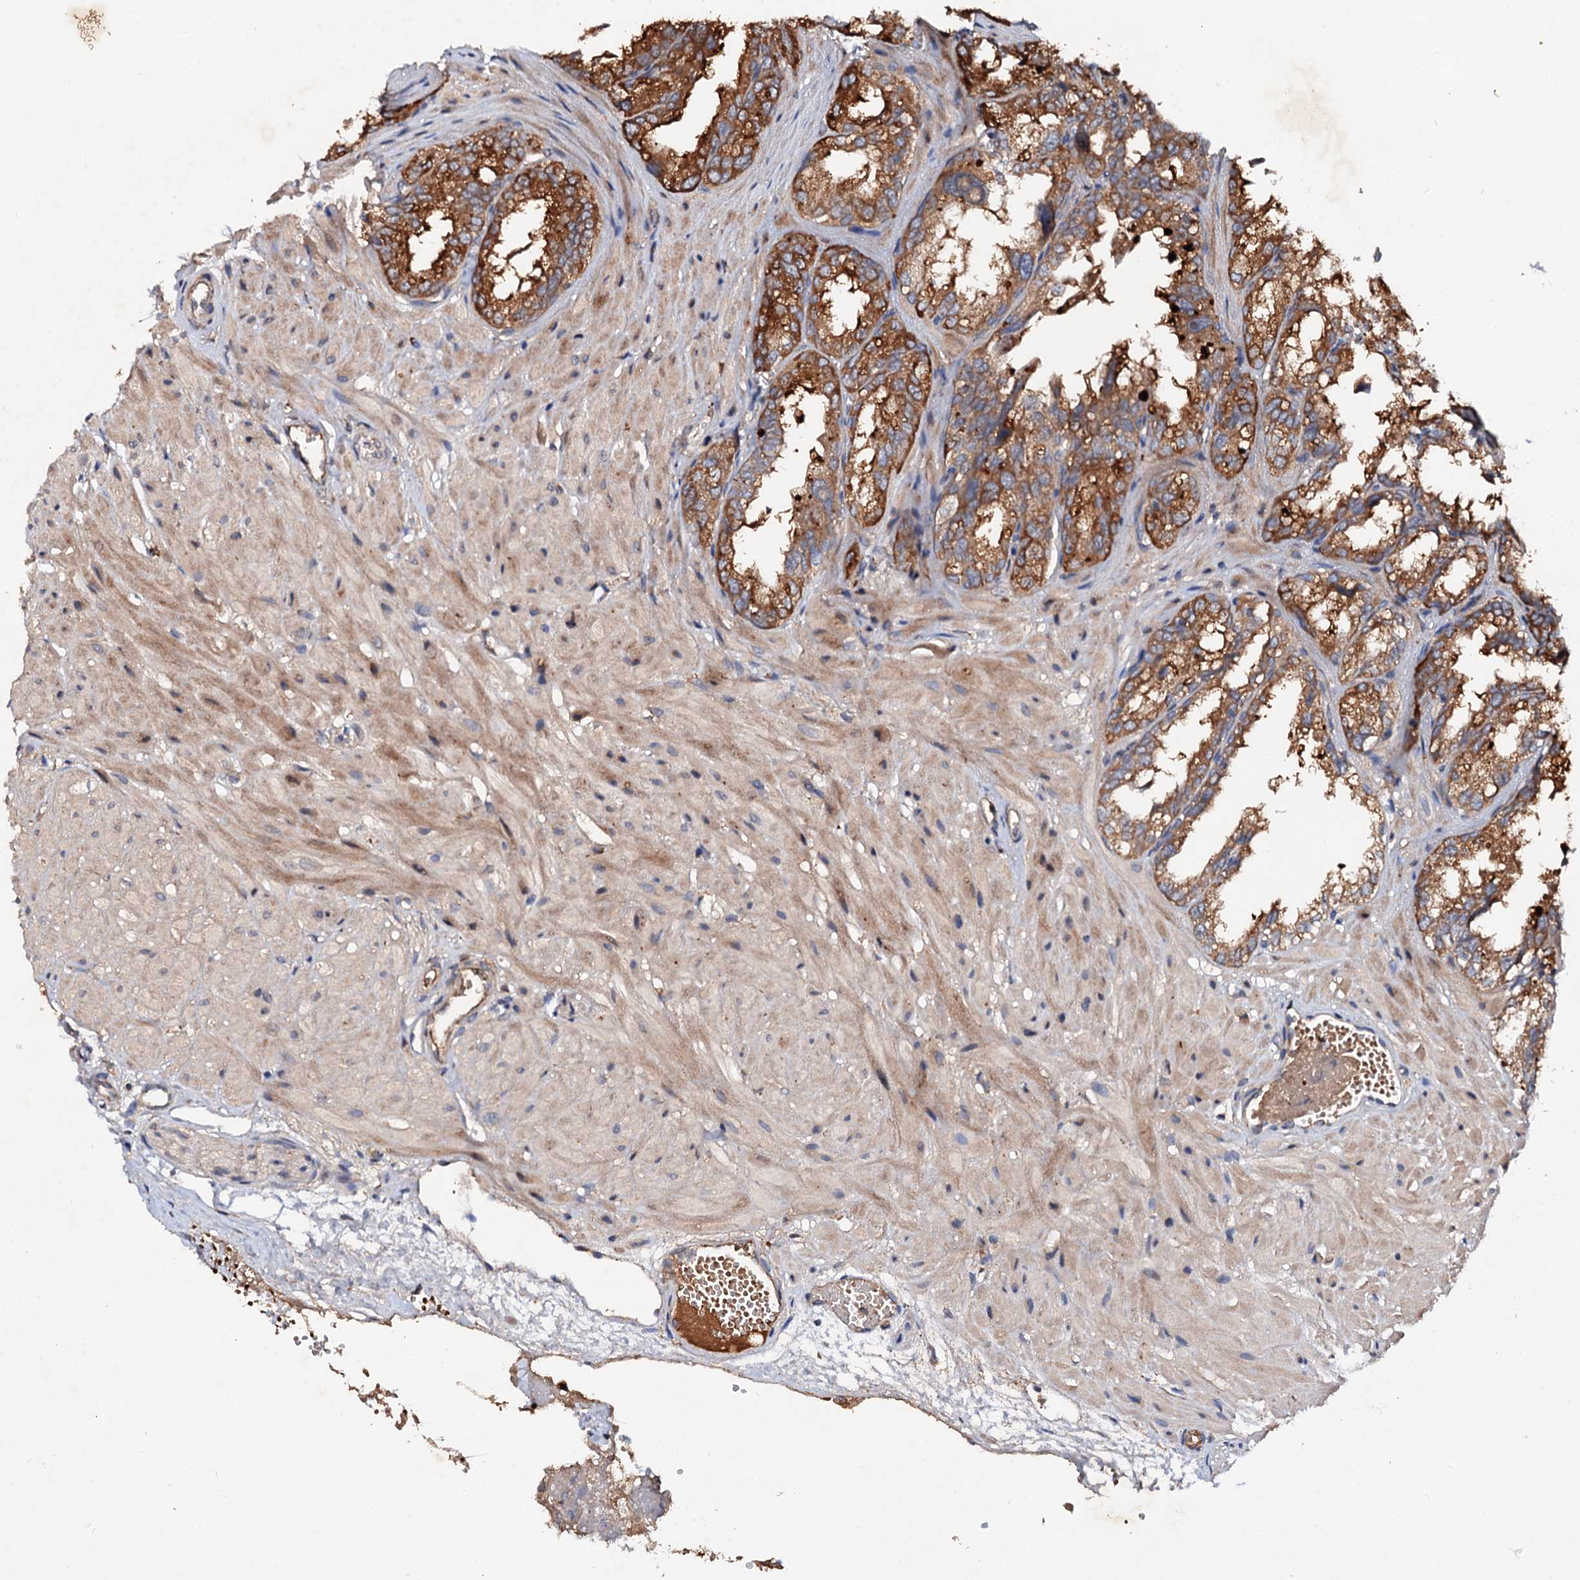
{"staining": {"intensity": "strong", "quantity": ">75%", "location": "cytoplasmic/membranous"}, "tissue": "seminal vesicle", "cell_type": "Glandular cells", "image_type": "normal", "snomed": [{"axis": "morphology", "description": "Normal tissue, NOS"}, {"axis": "topography", "description": "Prostate"}, {"axis": "topography", "description": "Seminal veicle"}], "caption": "Brown immunohistochemical staining in normal human seminal vesicle demonstrates strong cytoplasmic/membranous positivity in about >75% of glandular cells.", "gene": "EXTL1", "patient": {"sex": "male", "age": 51}}